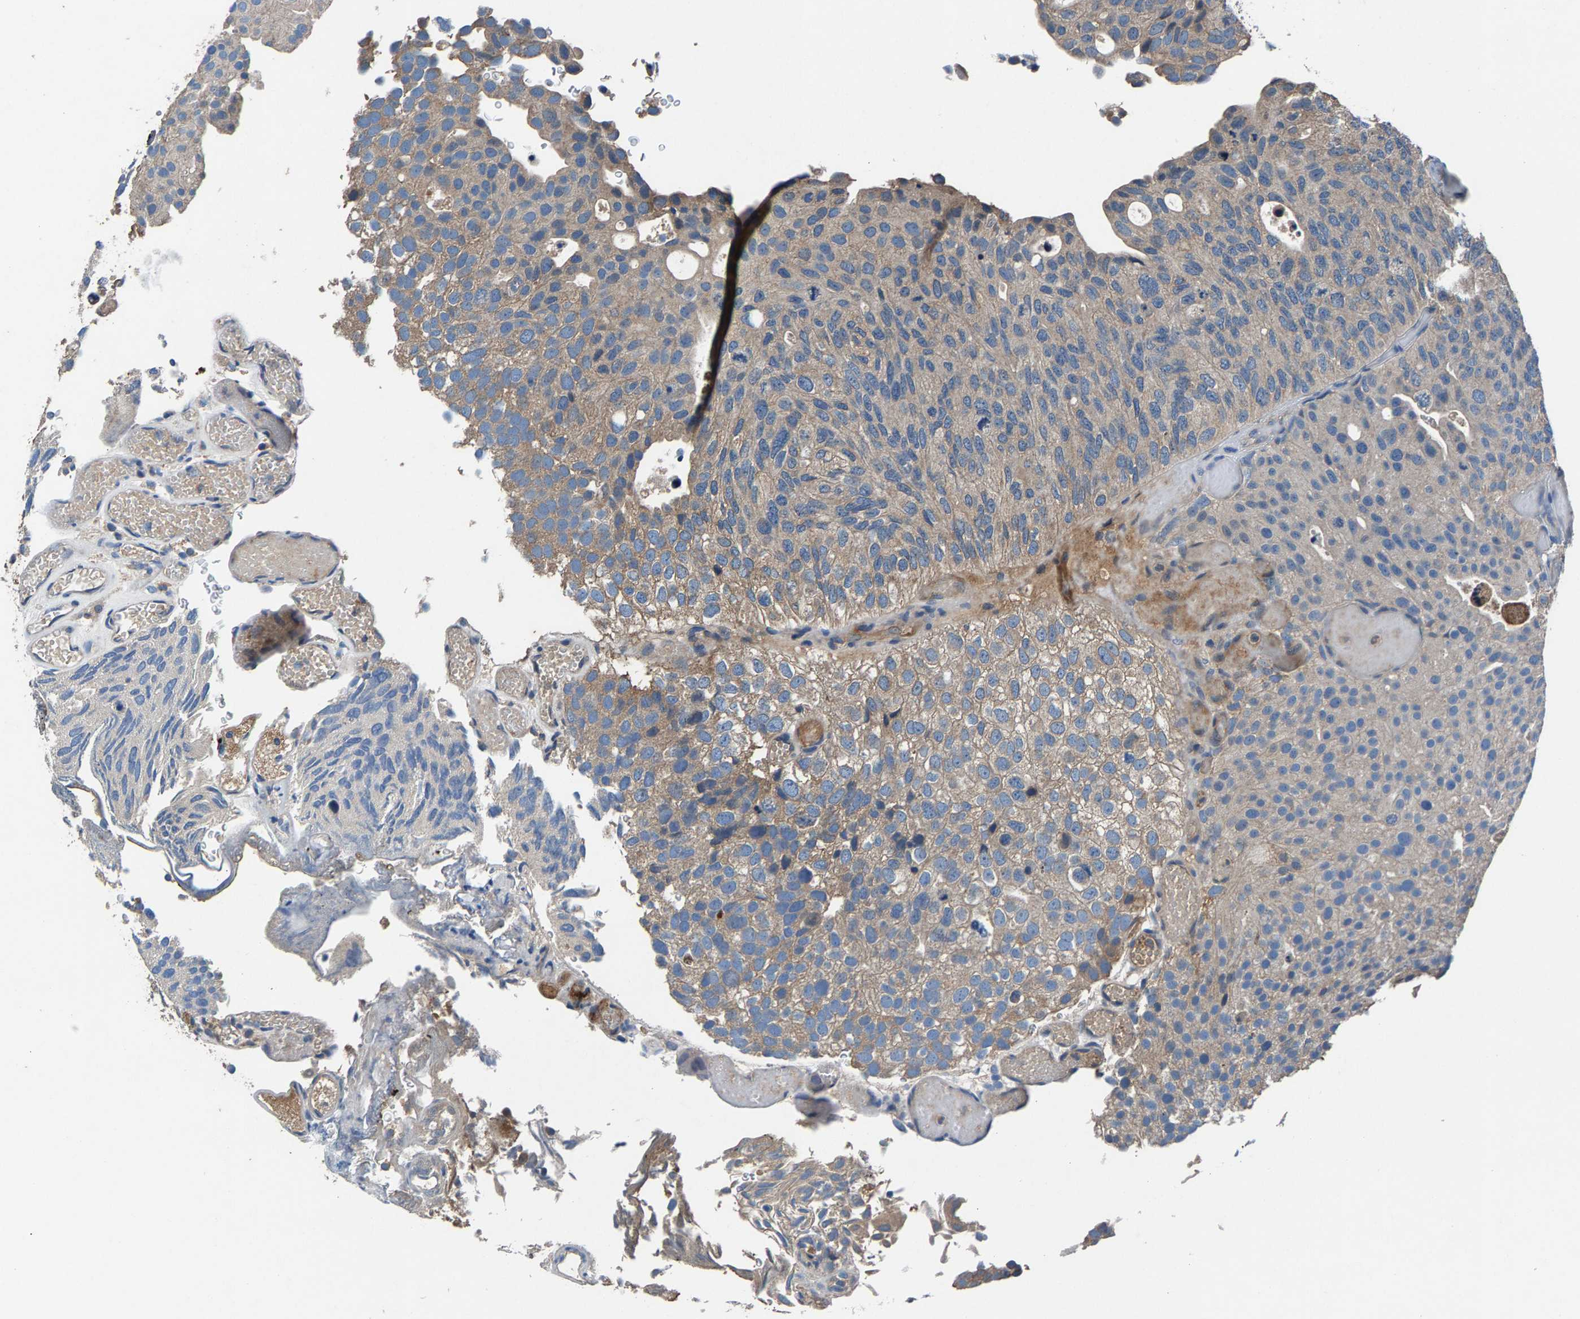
{"staining": {"intensity": "weak", "quantity": "25%-75%", "location": "cytoplasmic/membranous"}, "tissue": "urothelial cancer", "cell_type": "Tumor cells", "image_type": "cancer", "snomed": [{"axis": "morphology", "description": "Urothelial carcinoma, Low grade"}, {"axis": "topography", "description": "Urinary bladder"}], "caption": "Approximately 25%-75% of tumor cells in human urothelial cancer demonstrate weak cytoplasmic/membranous protein staining as visualized by brown immunohistochemical staining.", "gene": "PRXL2C", "patient": {"sex": "male", "age": 78}}